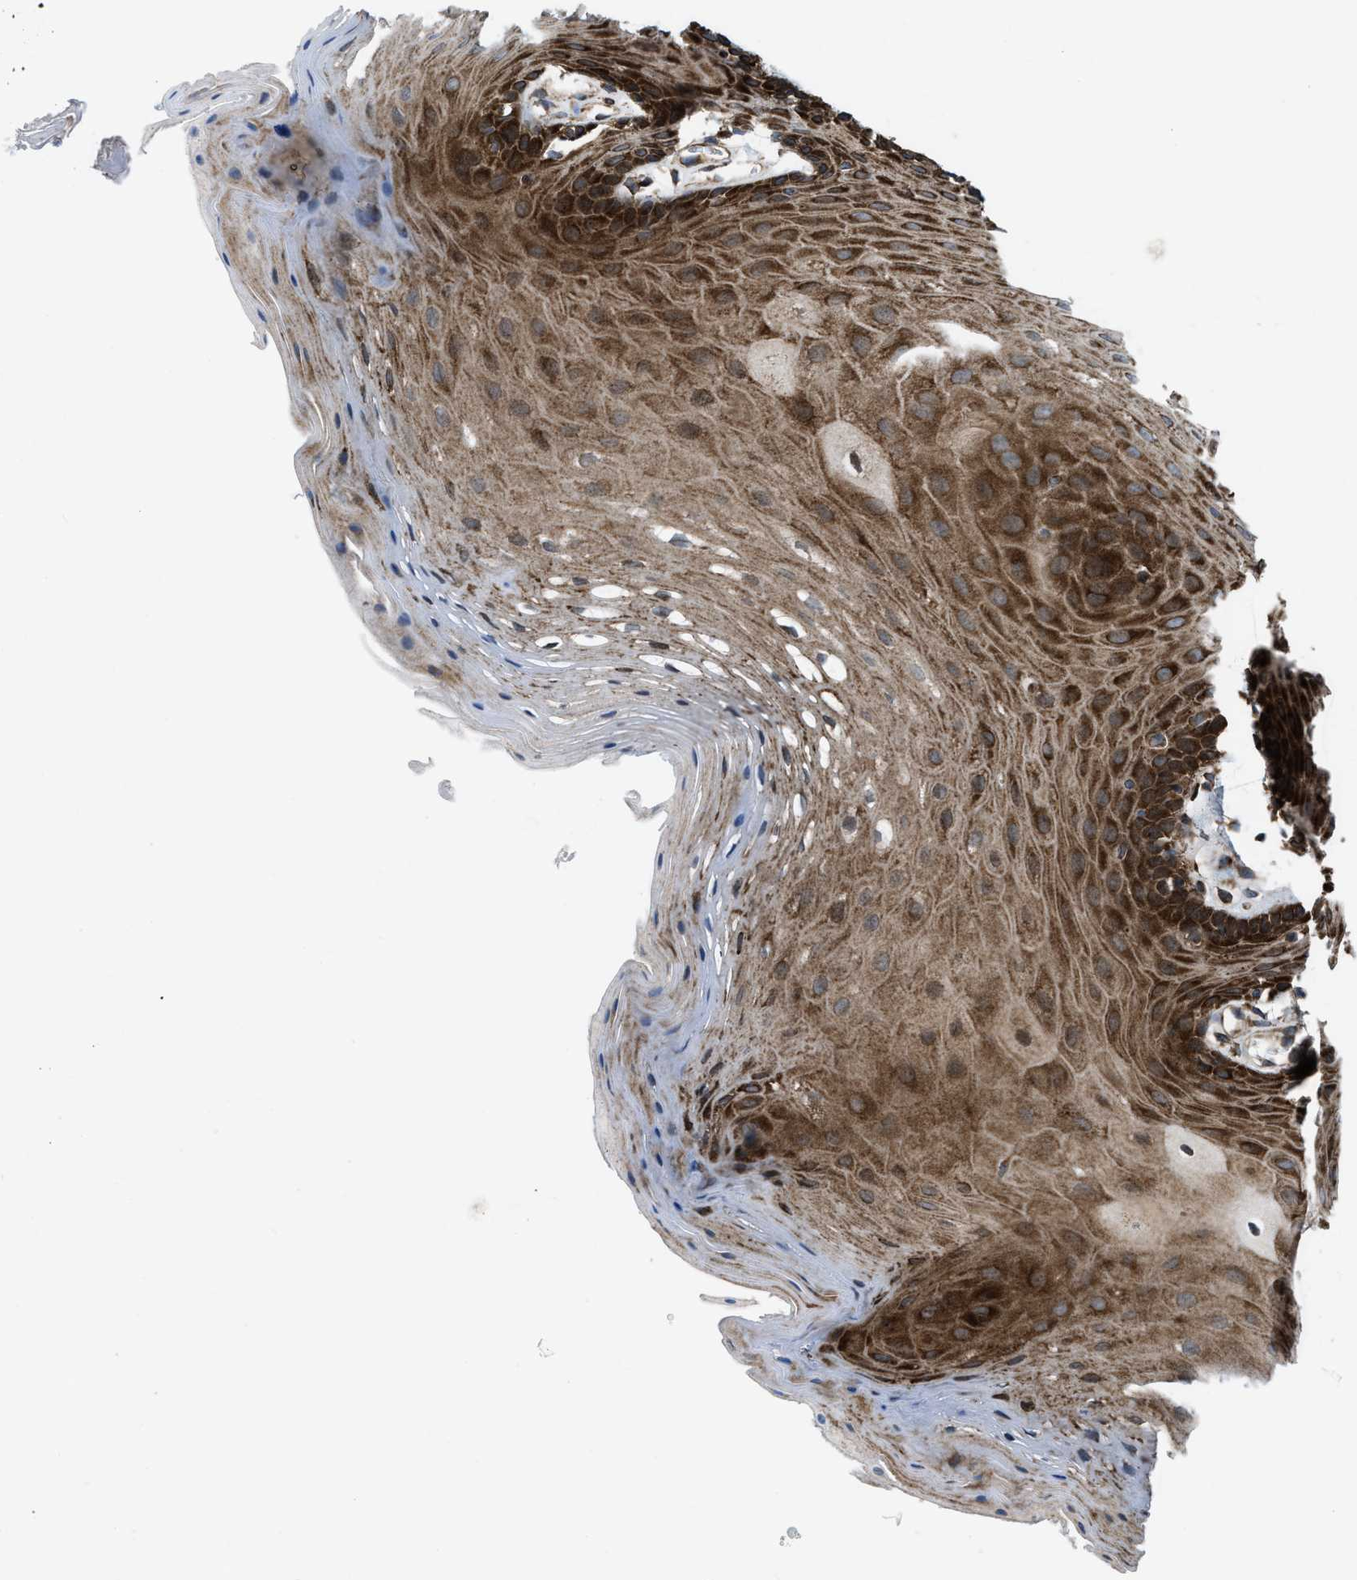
{"staining": {"intensity": "strong", "quantity": ">75%", "location": "cytoplasmic/membranous"}, "tissue": "oral mucosa", "cell_type": "Squamous epithelial cells", "image_type": "normal", "snomed": [{"axis": "morphology", "description": "Normal tissue, NOS"}, {"axis": "morphology", "description": "Squamous cell carcinoma, NOS"}, {"axis": "topography", "description": "Oral tissue"}, {"axis": "topography", "description": "Head-Neck"}], "caption": "A photomicrograph of oral mucosa stained for a protein demonstrates strong cytoplasmic/membranous brown staining in squamous epithelial cells.", "gene": "PER3", "patient": {"sex": "male", "age": 71}}